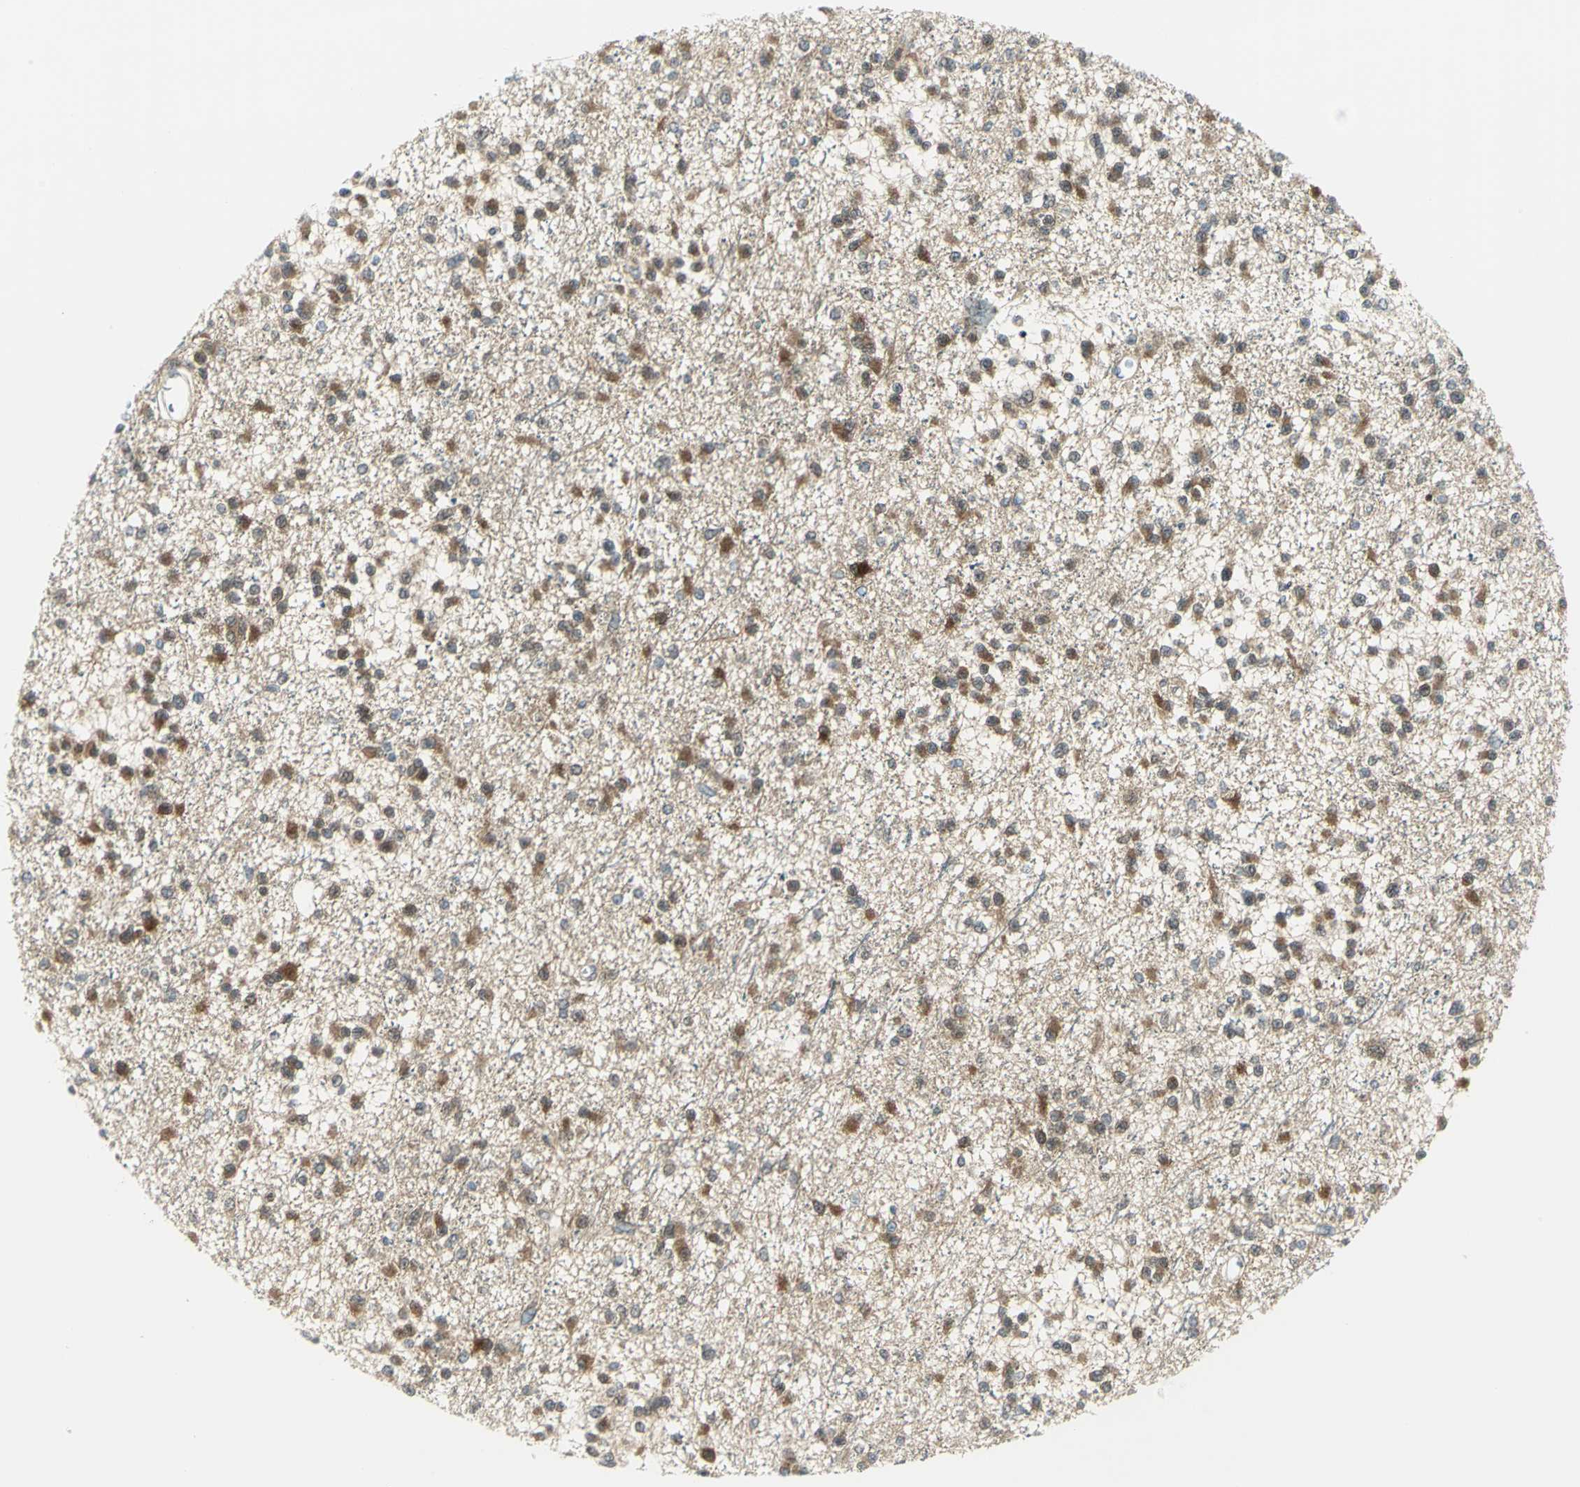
{"staining": {"intensity": "moderate", "quantity": "25%-75%", "location": "cytoplasmic/membranous"}, "tissue": "glioma", "cell_type": "Tumor cells", "image_type": "cancer", "snomed": [{"axis": "morphology", "description": "Glioma, malignant, Low grade"}, {"axis": "topography", "description": "Brain"}], "caption": "DAB (3,3'-diaminobenzidine) immunohistochemical staining of glioma reveals moderate cytoplasmic/membranous protein staining in about 25%-75% of tumor cells. (Stains: DAB (3,3'-diaminobenzidine) in brown, nuclei in blue, Microscopy: brightfield microscopy at high magnification).", "gene": "ALDOA", "patient": {"sex": "female", "age": 22}}